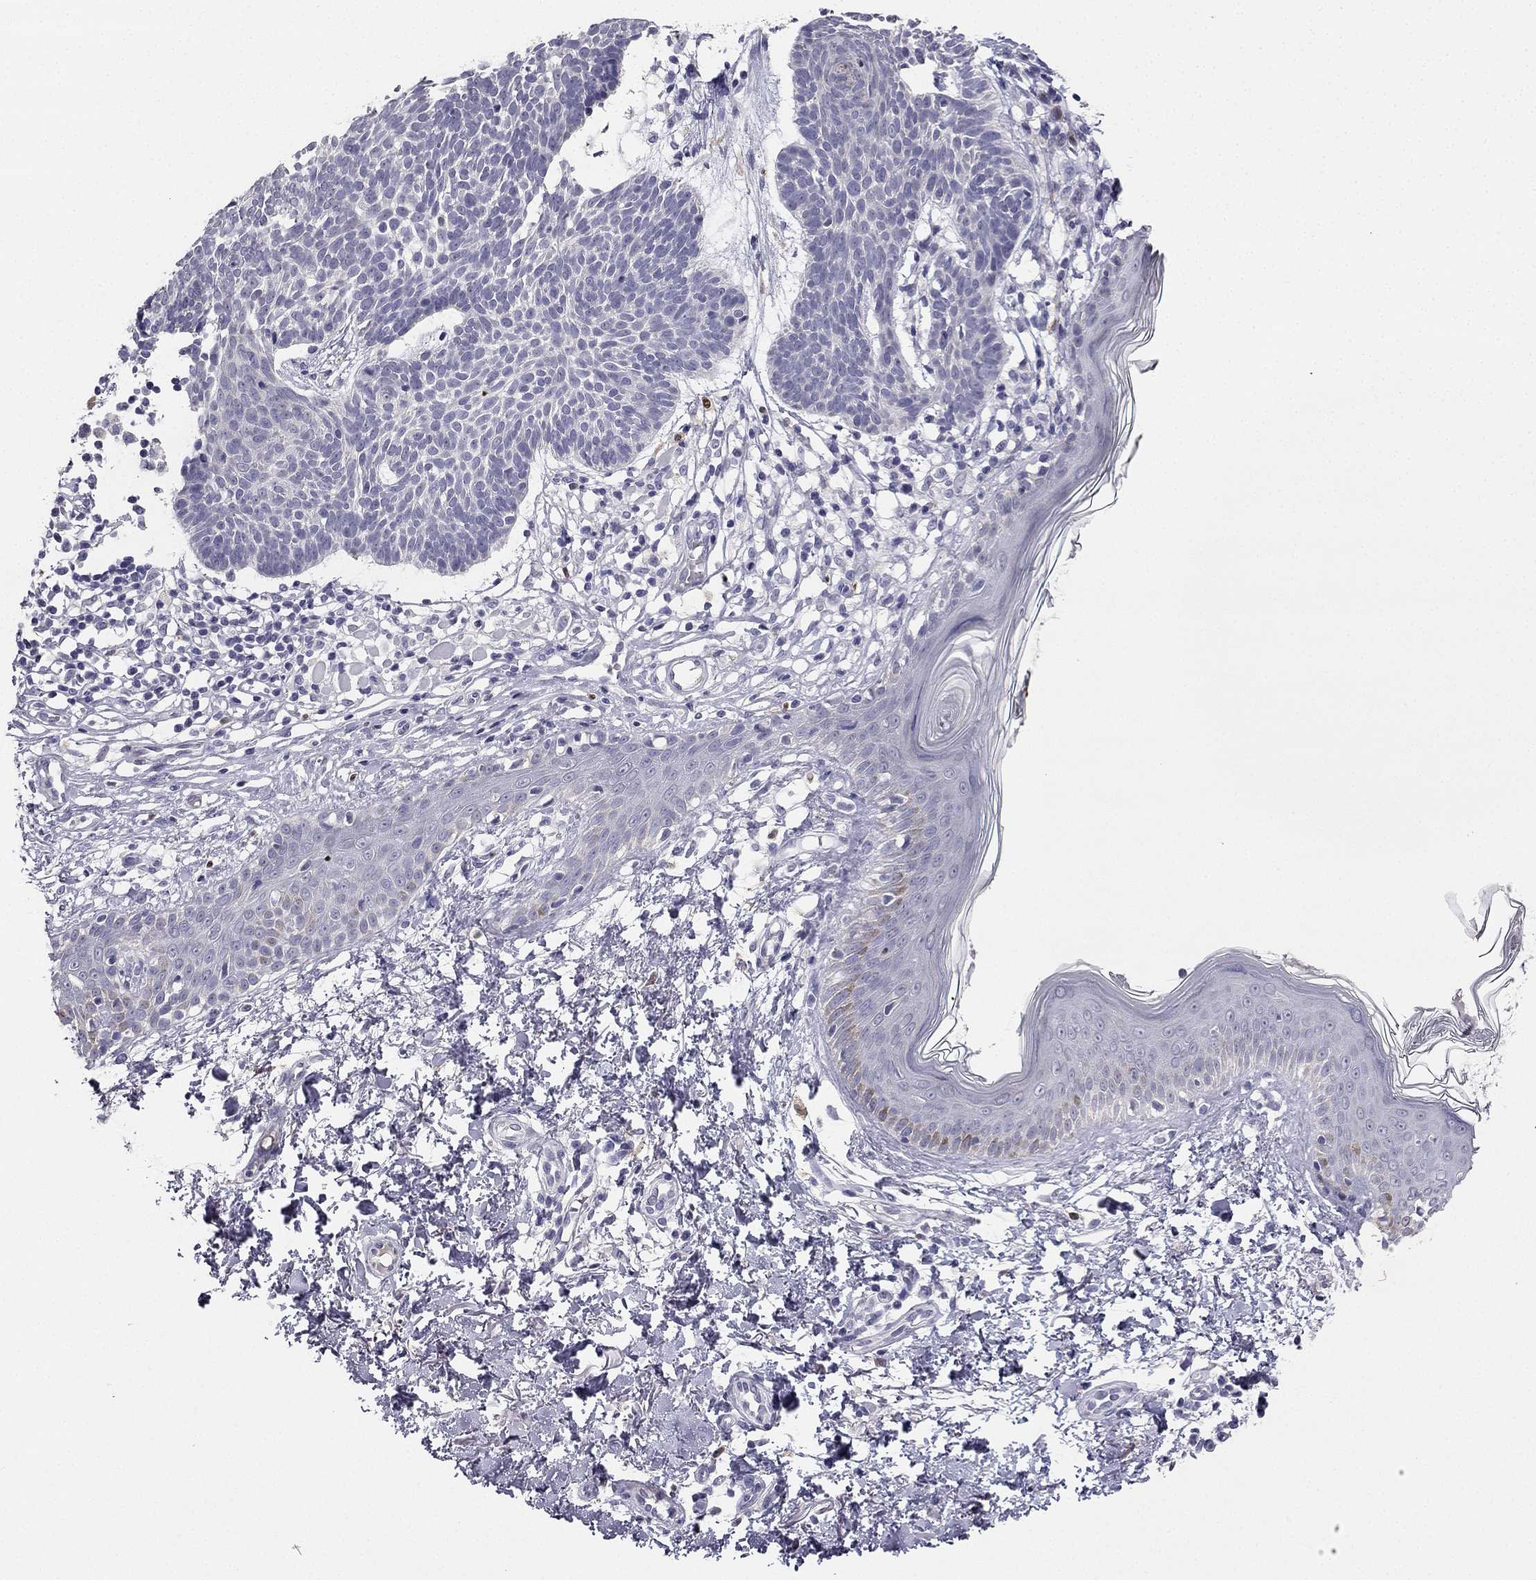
{"staining": {"intensity": "negative", "quantity": "none", "location": "none"}, "tissue": "skin cancer", "cell_type": "Tumor cells", "image_type": "cancer", "snomed": [{"axis": "morphology", "description": "Basal cell carcinoma"}, {"axis": "topography", "description": "Skin"}], "caption": "High power microscopy histopathology image of an immunohistochemistry (IHC) histopathology image of skin basal cell carcinoma, revealing no significant staining in tumor cells.", "gene": "CALB2", "patient": {"sex": "male", "age": 85}}